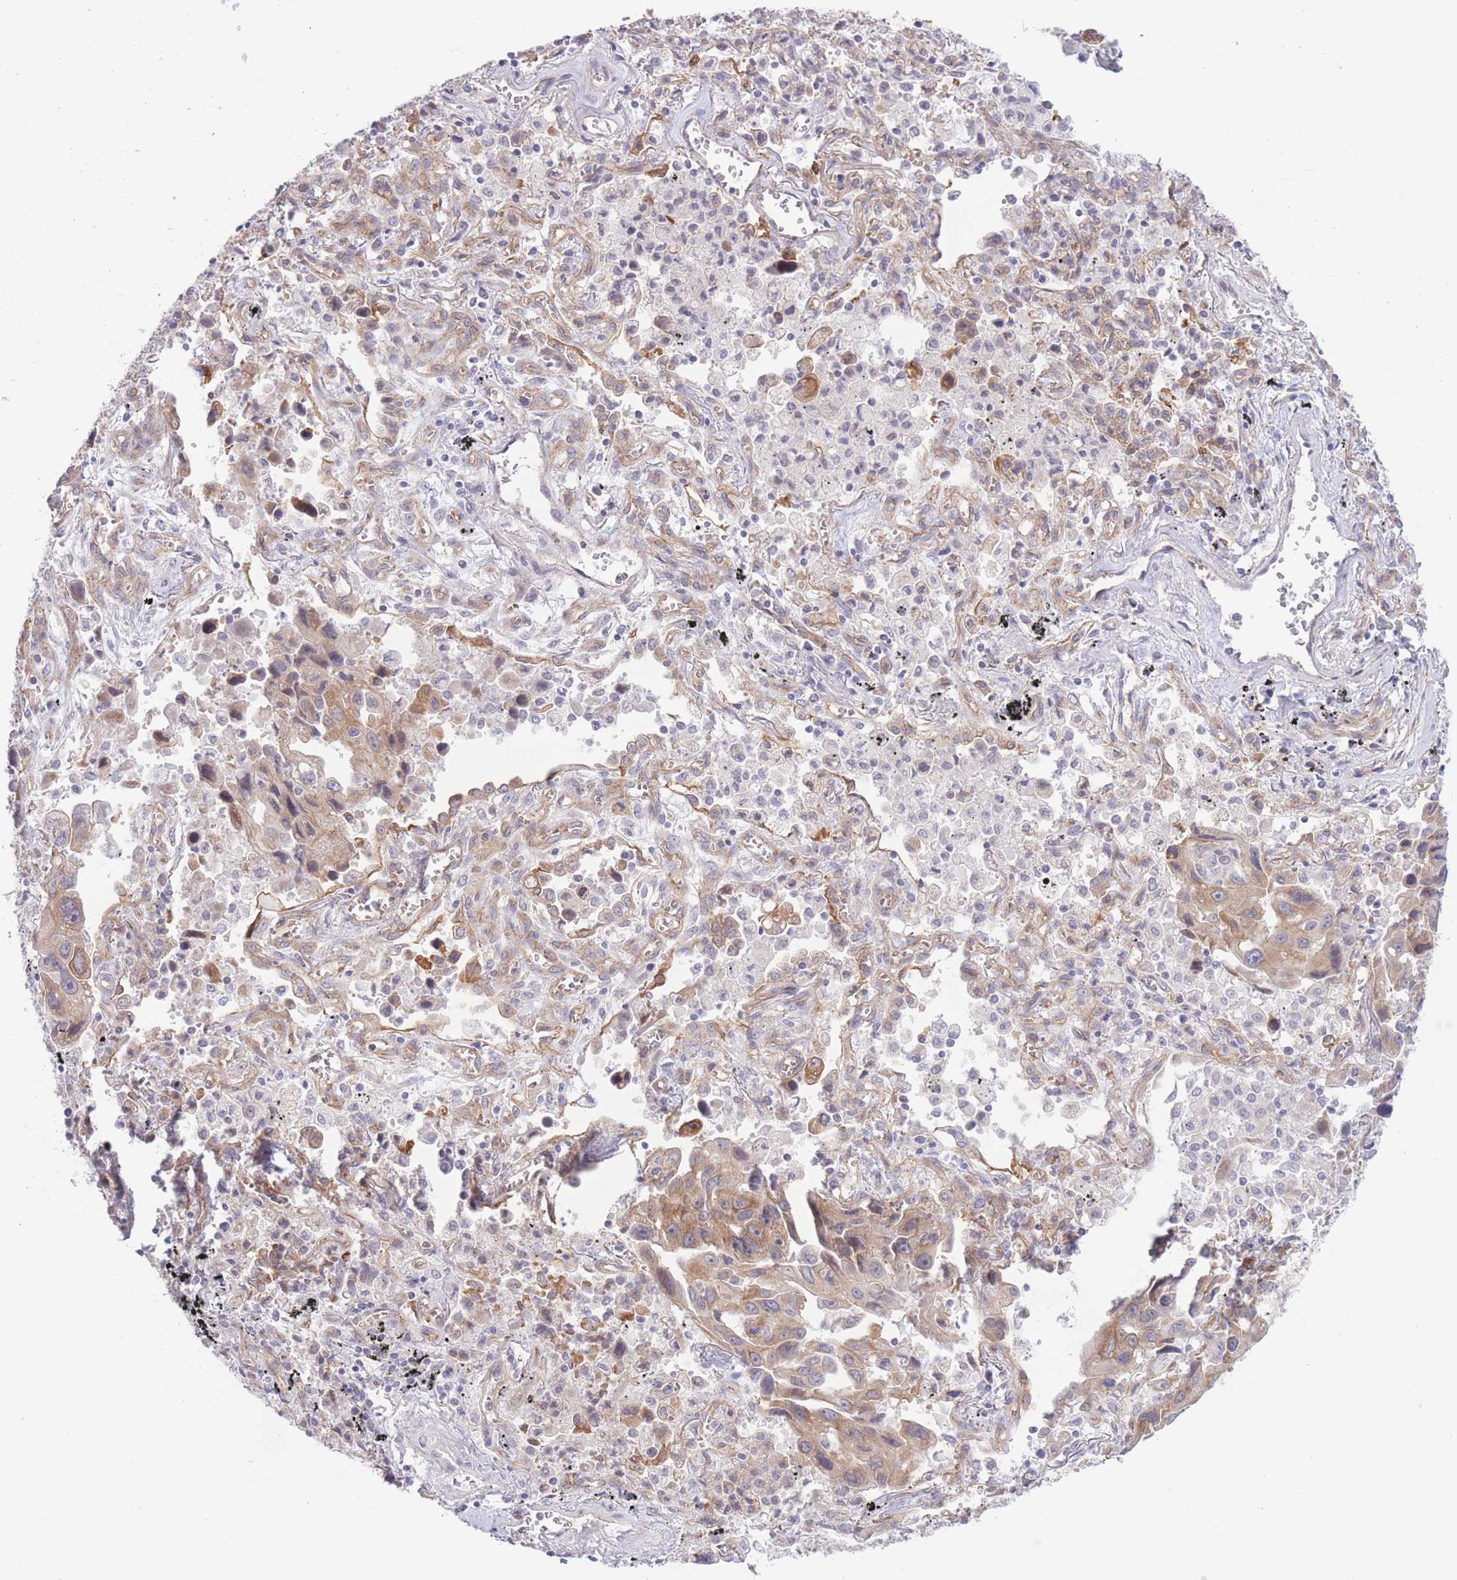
{"staining": {"intensity": "moderate", "quantity": ">75%", "location": "cytoplasmic/membranous"}, "tissue": "lung cancer", "cell_type": "Tumor cells", "image_type": "cancer", "snomed": [{"axis": "morphology", "description": "Adenocarcinoma, NOS"}, {"axis": "topography", "description": "Lung"}], "caption": "Protein expression by immunohistochemistry (IHC) exhibits moderate cytoplasmic/membranous expression in about >75% of tumor cells in lung adenocarcinoma.", "gene": "MRPS31", "patient": {"sex": "male", "age": 66}}